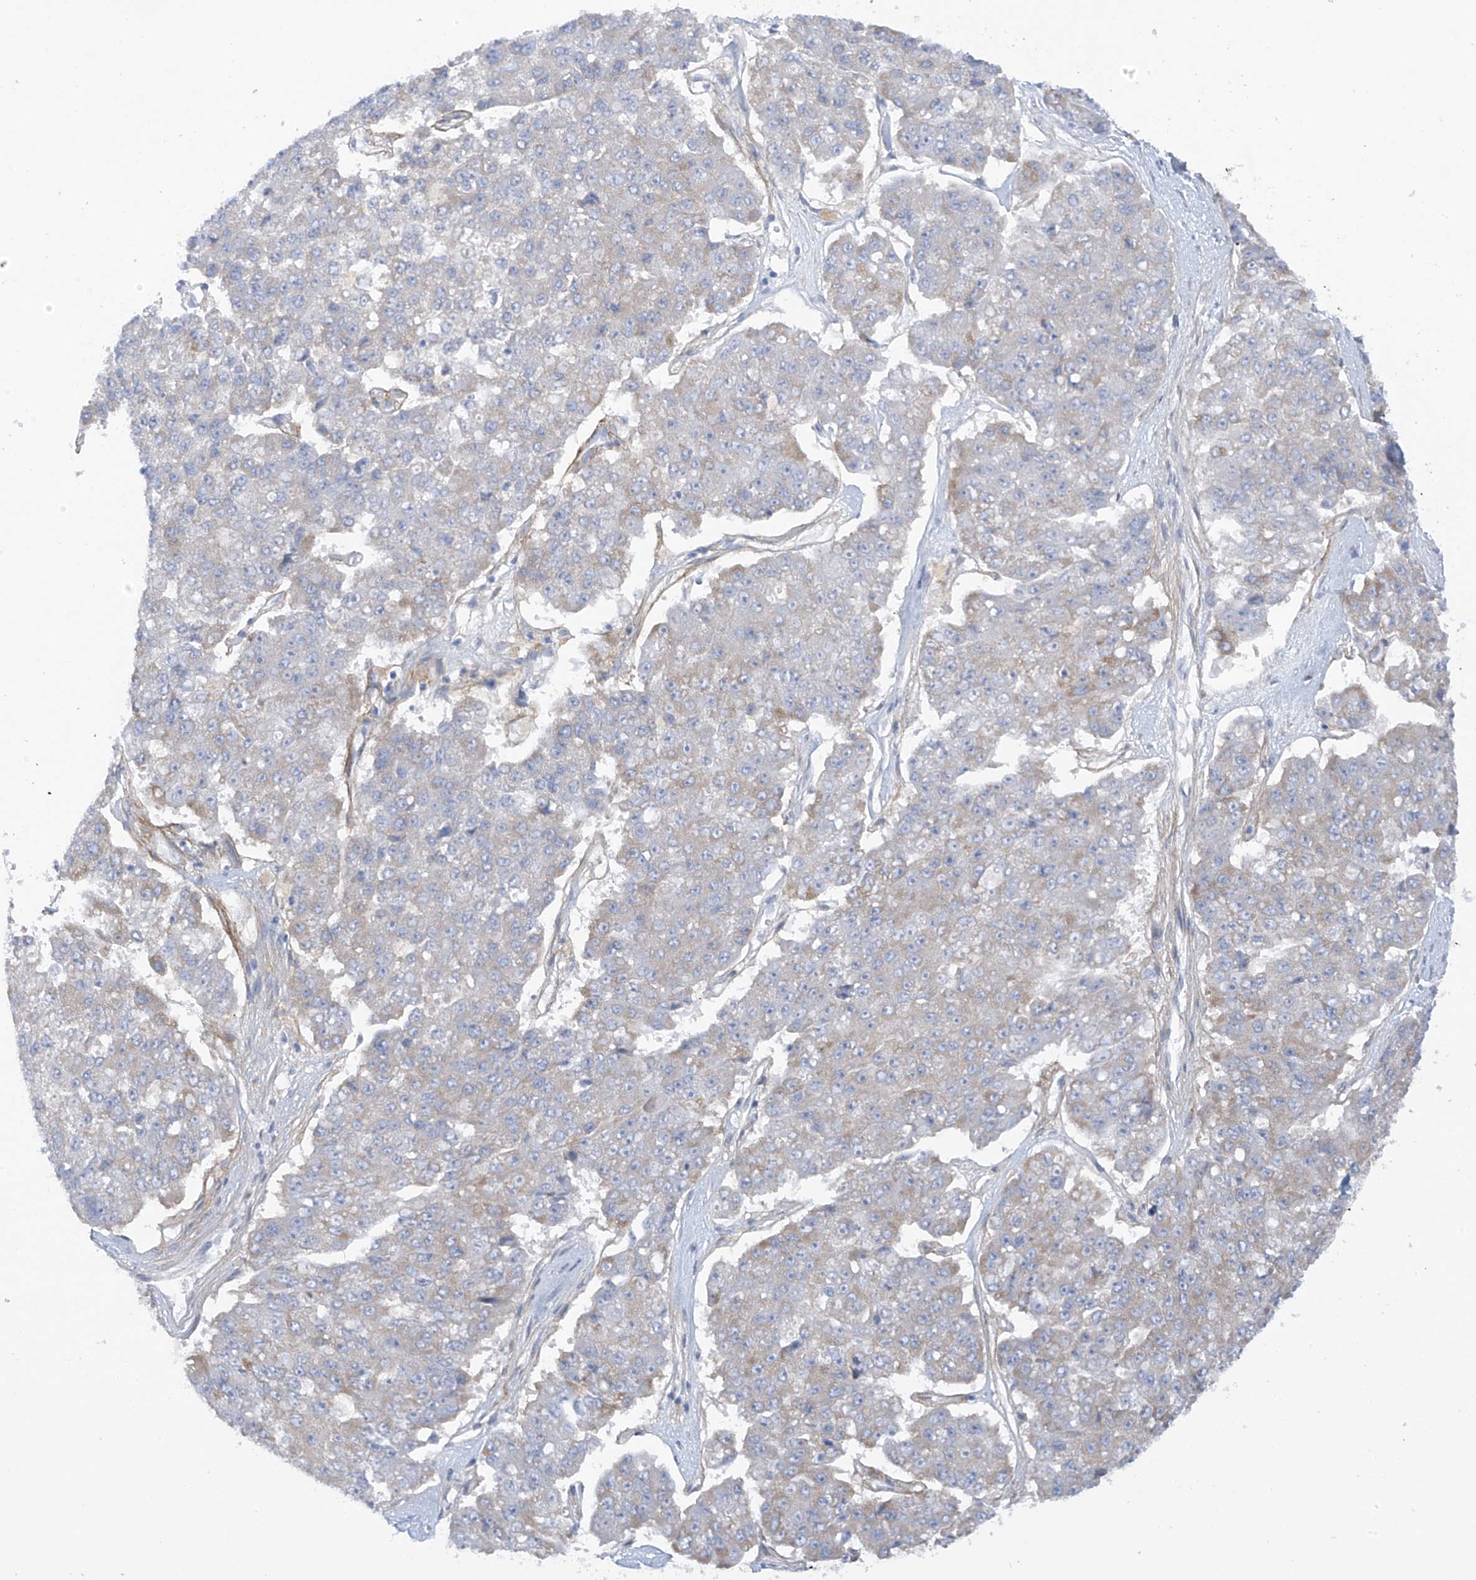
{"staining": {"intensity": "weak", "quantity": "25%-75%", "location": "cytoplasmic/membranous"}, "tissue": "pancreatic cancer", "cell_type": "Tumor cells", "image_type": "cancer", "snomed": [{"axis": "morphology", "description": "Adenocarcinoma, NOS"}, {"axis": "topography", "description": "Pancreas"}], "caption": "There is low levels of weak cytoplasmic/membranous expression in tumor cells of pancreatic adenocarcinoma, as demonstrated by immunohistochemical staining (brown color).", "gene": "TRMT2B", "patient": {"sex": "male", "age": 50}}